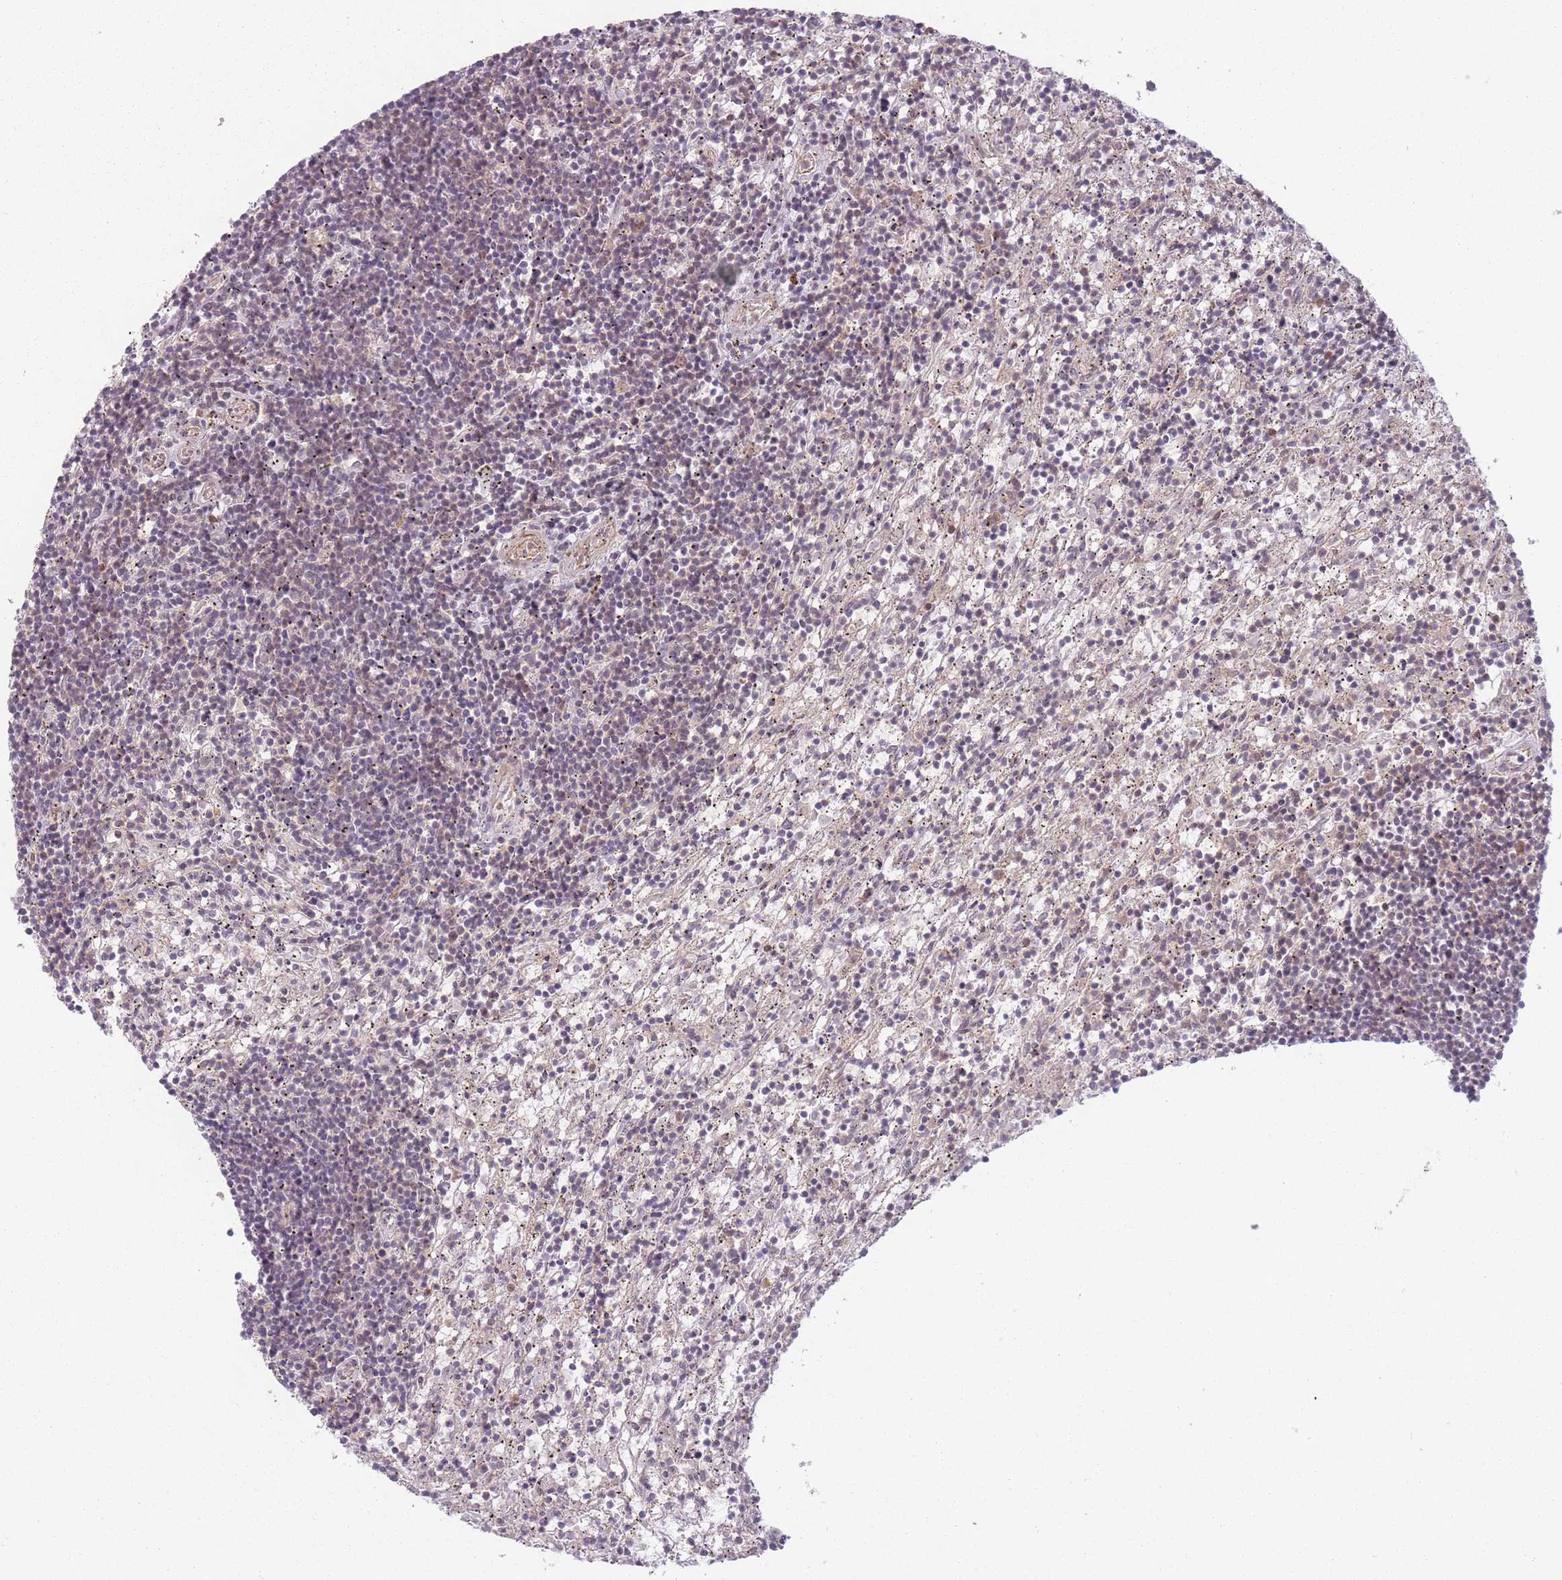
{"staining": {"intensity": "negative", "quantity": "none", "location": "none"}, "tissue": "lymphoma", "cell_type": "Tumor cells", "image_type": "cancer", "snomed": [{"axis": "morphology", "description": "Malignant lymphoma, non-Hodgkin's type, Low grade"}, {"axis": "topography", "description": "Spleen"}], "caption": "Tumor cells show no significant protein positivity in lymphoma. (Stains: DAB immunohistochemistry with hematoxylin counter stain, Microscopy: brightfield microscopy at high magnification).", "gene": "CCDC154", "patient": {"sex": "male", "age": 76}}